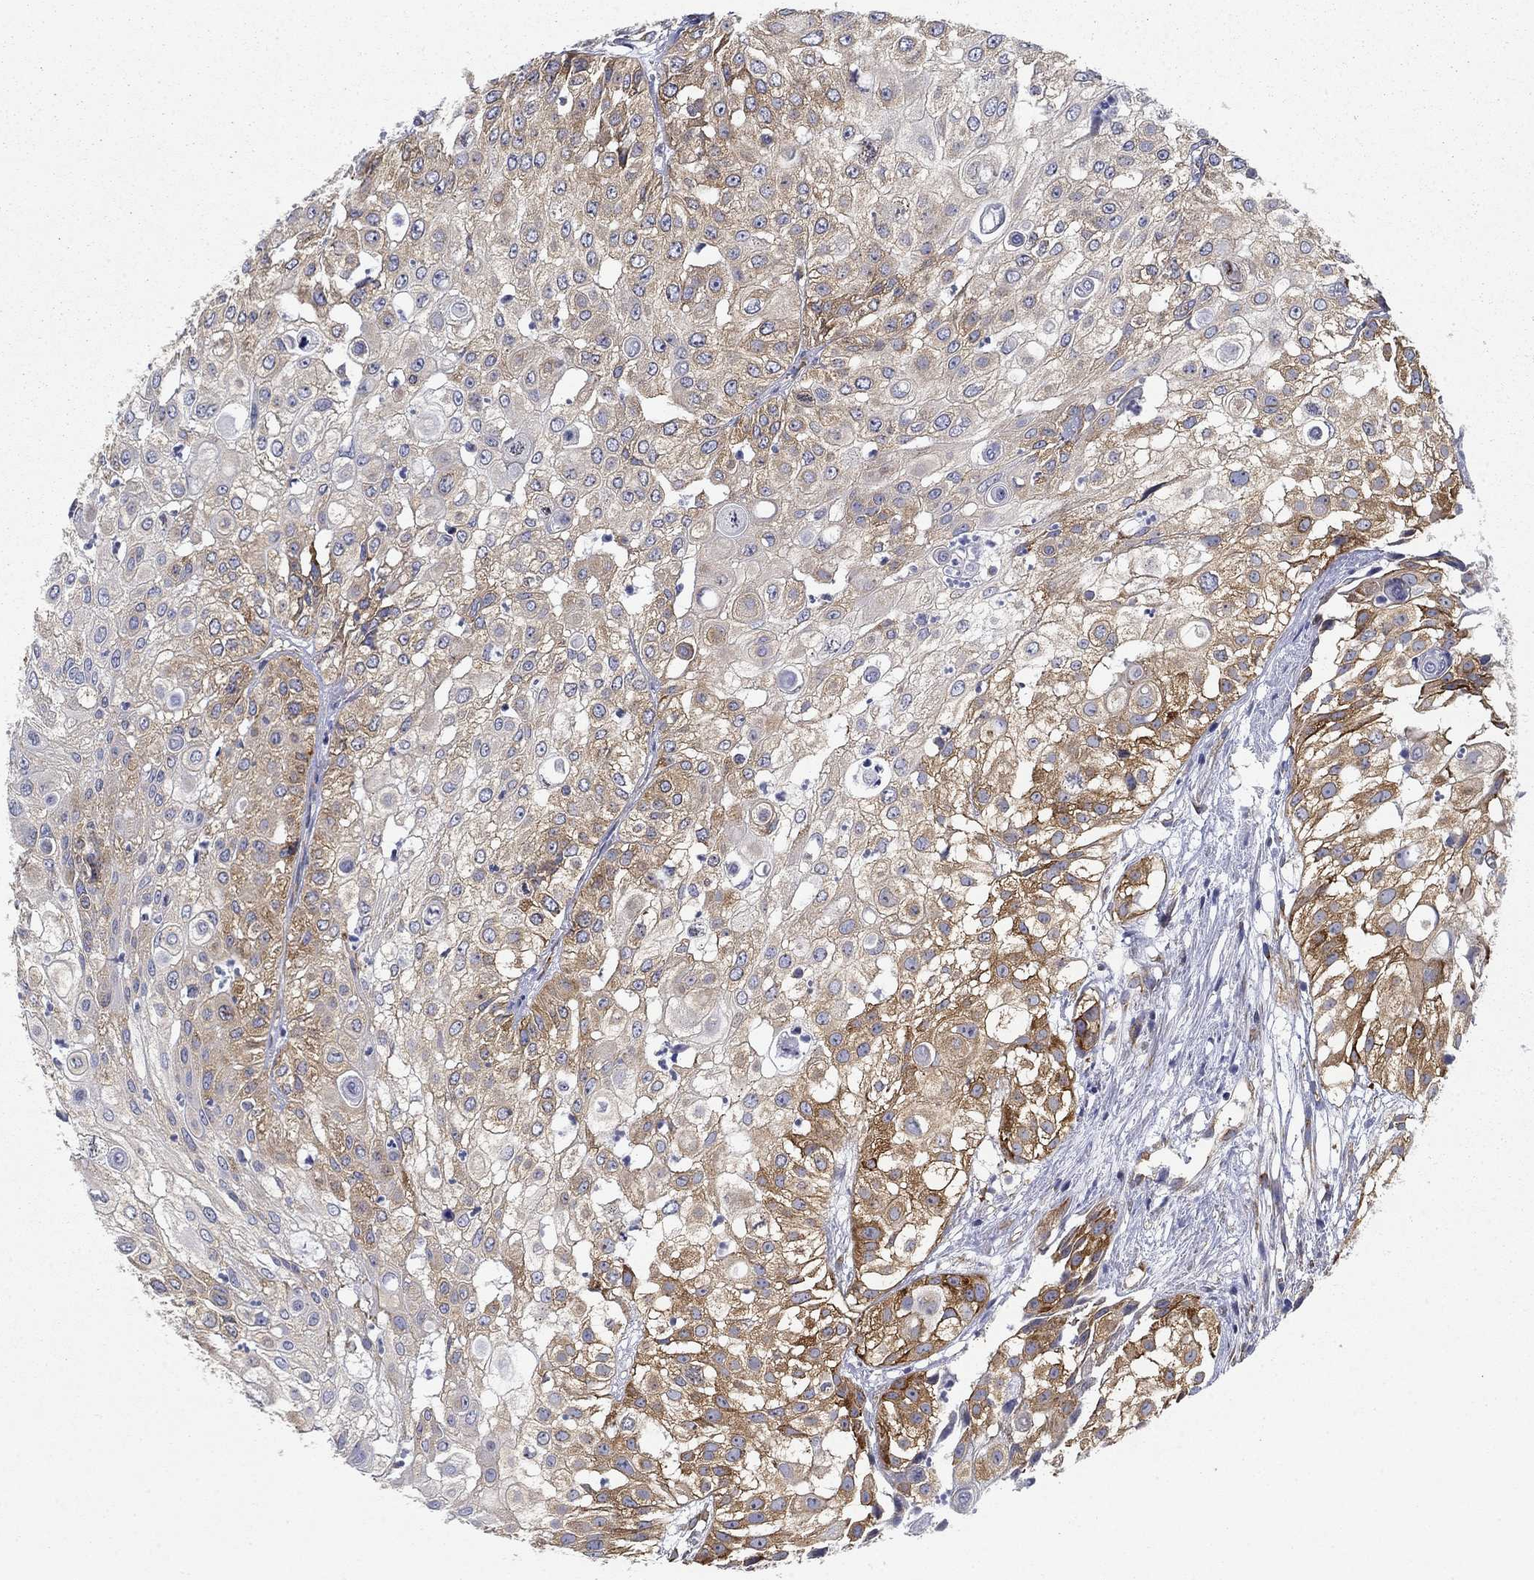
{"staining": {"intensity": "strong", "quantity": "25%-75%", "location": "cytoplasmic/membranous"}, "tissue": "urothelial cancer", "cell_type": "Tumor cells", "image_type": "cancer", "snomed": [{"axis": "morphology", "description": "Urothelial carcinoma, High grade"}, {"axis": "topography", "description": "Urinary bladder"}], "caption": "IHC histopathology image of neoplastic tissue: urothelial cancer stained using immunohistochemistry exhibits high levels of strong protein expression localized specifically in the cytoplasmic/membranous of tumor cells, appearing as a cytoplasmic/membranous brown color.", "gene": "FXR1", "patient": {"sex": "female", "age": 79}}